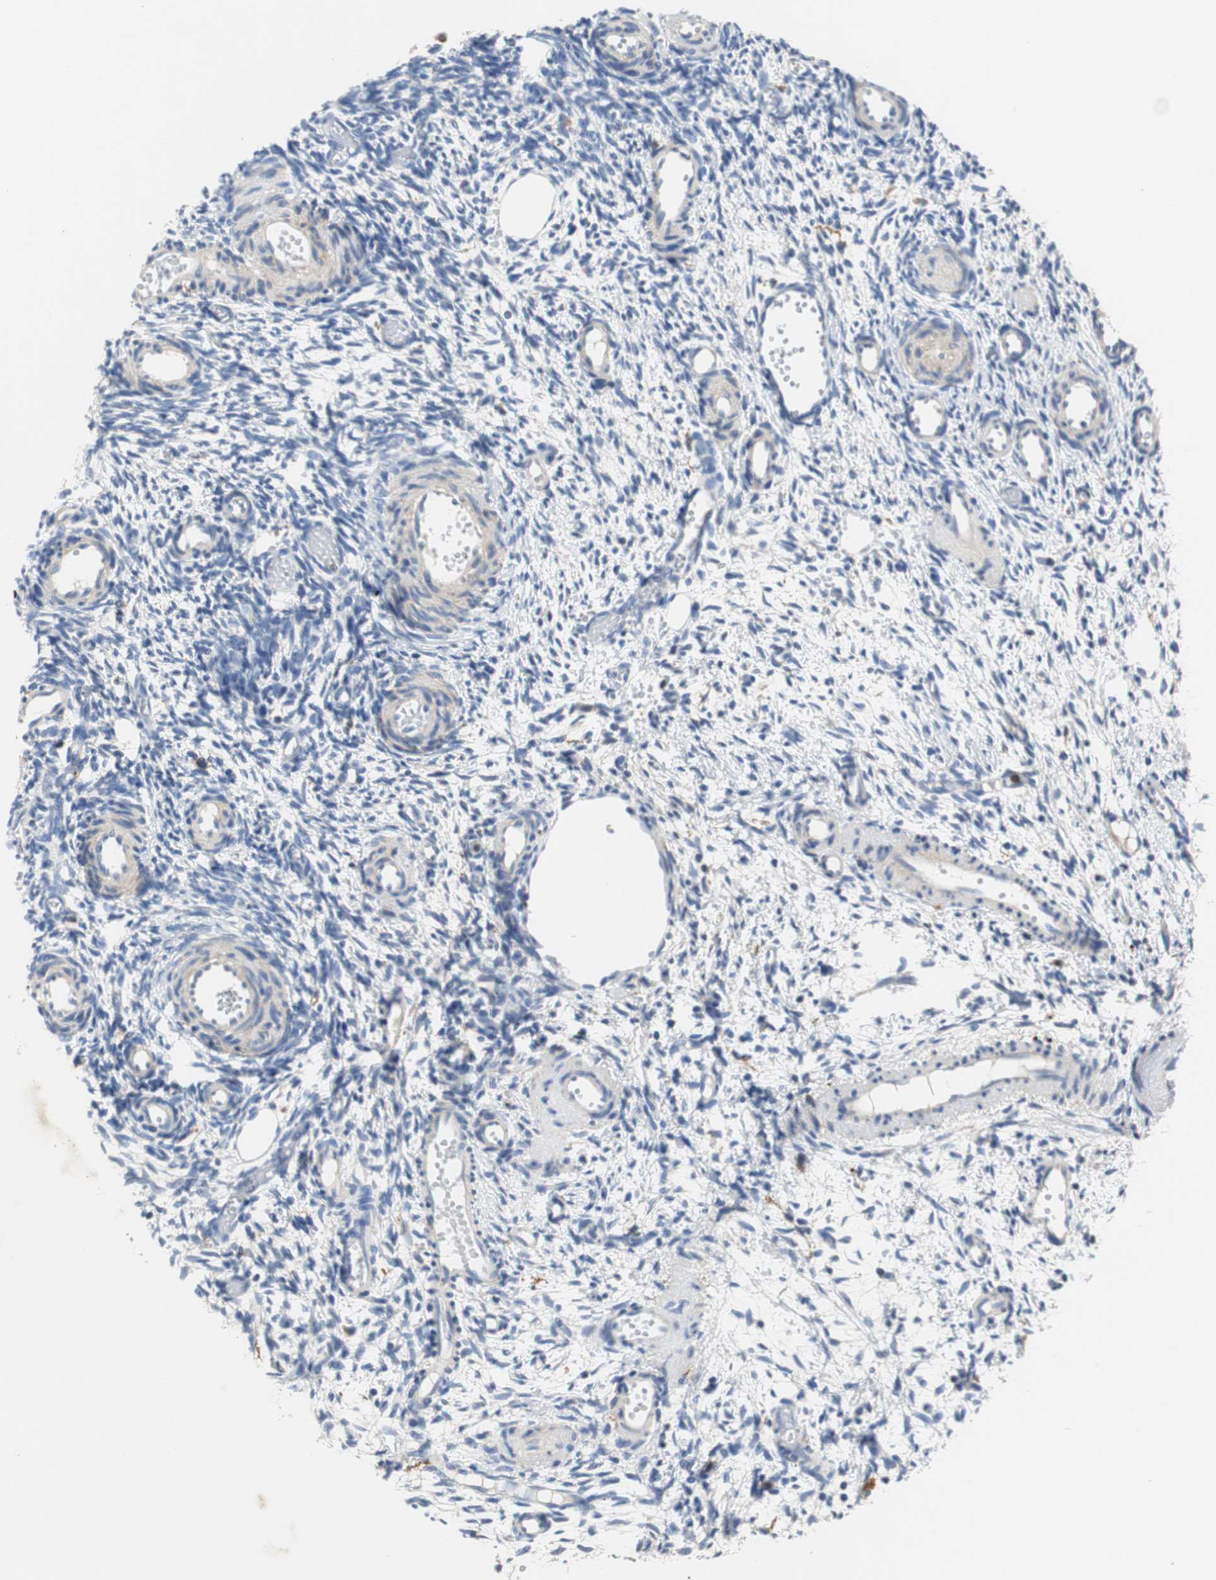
{"staining": {"intensity": "negative", "quantity": "none", "location": "none"}, "tissue": "ovary", "cell_type": "Ovarian stroma cells", "image_type": "normal", "snomed": [{"axis": "morphology", "description": "Normal tissue, NOS"}, {"axis": "topography", "description": "Ovary"}], "caption": "Immunohistochemistry image of normal ovary stained for a protein (brown), which exhibits no positivity in ovarian stroma cells.", "gene": "VAMP8", "patient": {"sex": "female", "age": 35}}